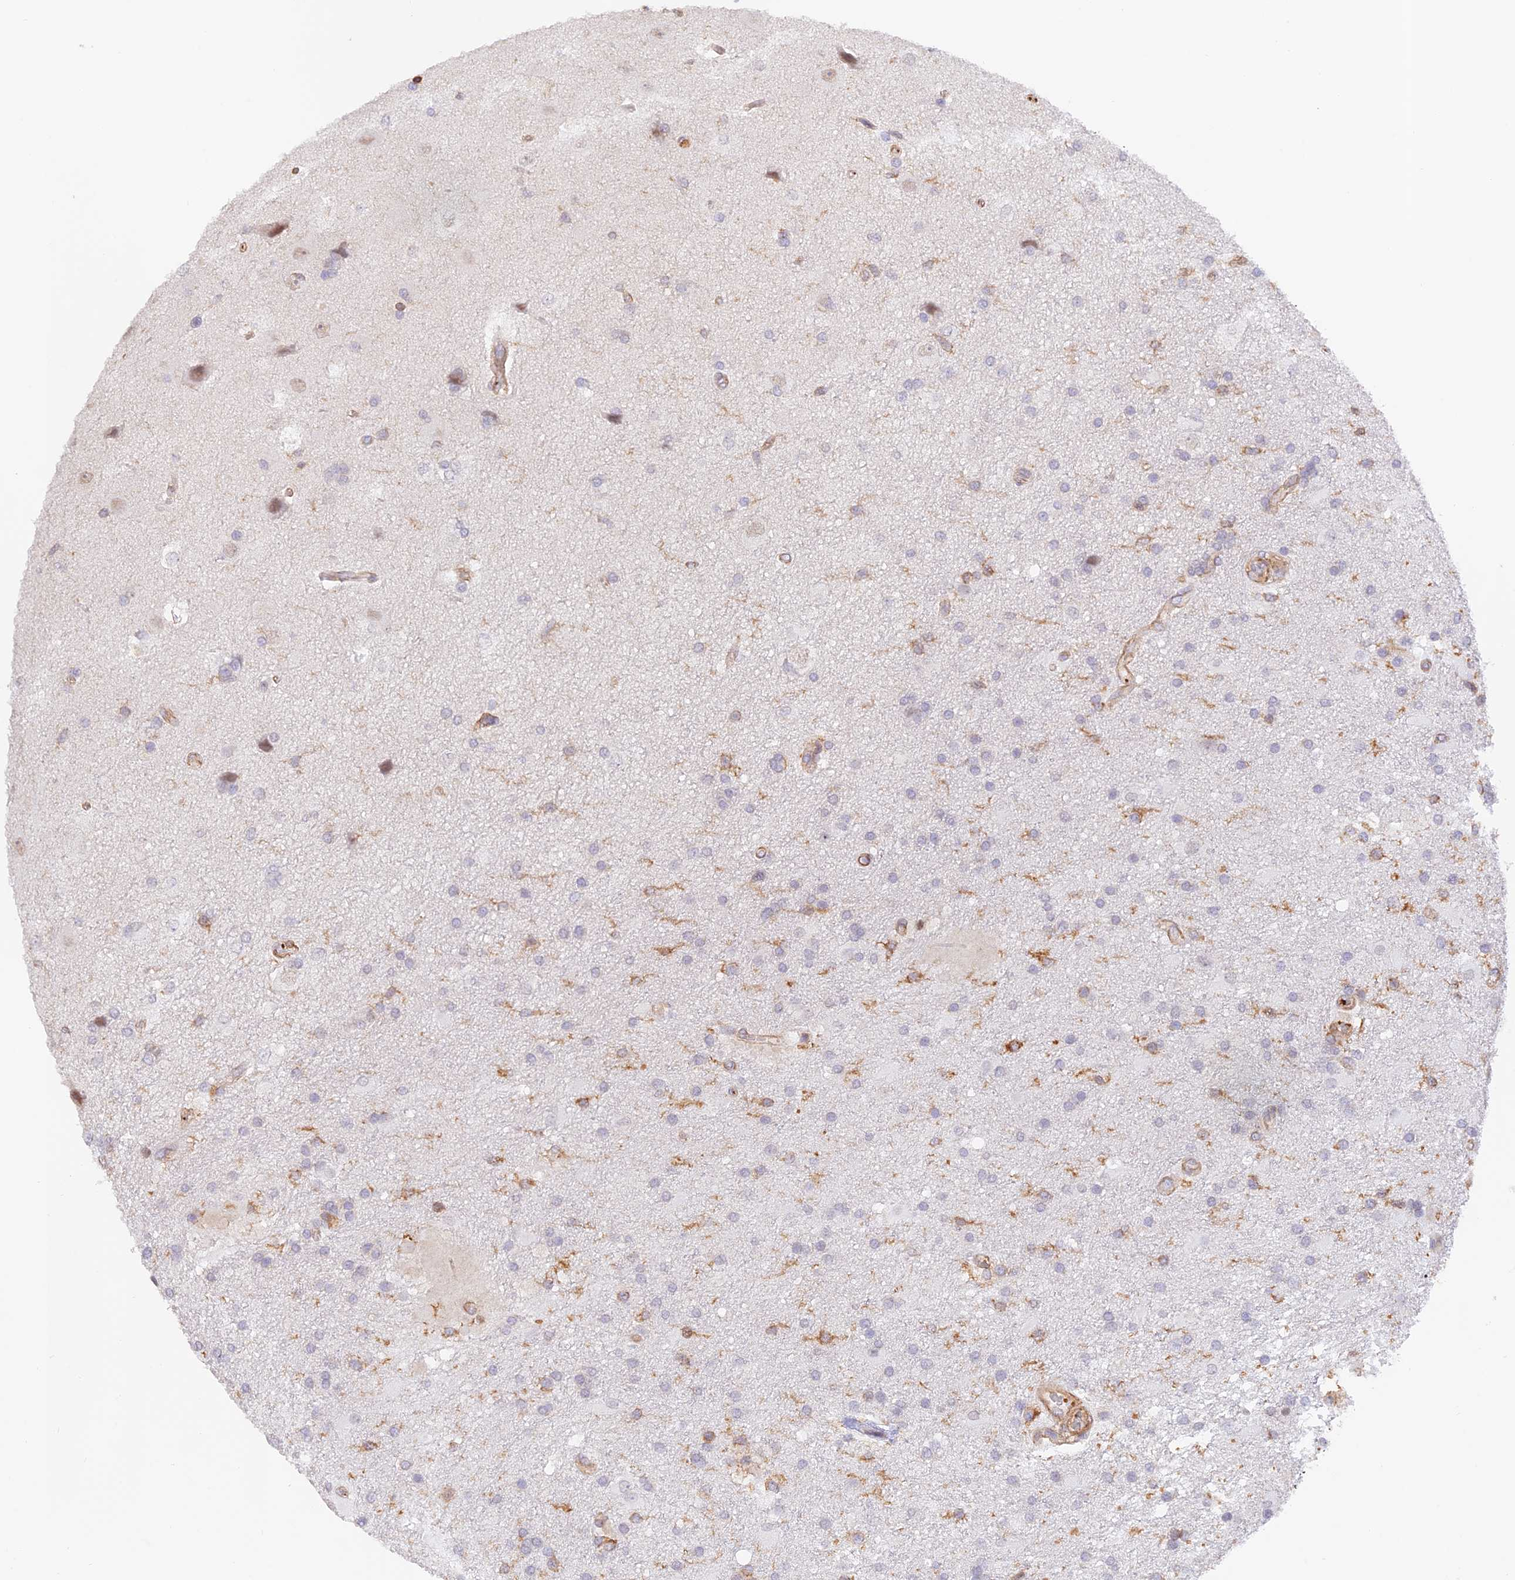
{"staining": {"intensity": "weak", "quantity": "<25%", "location": "cytoplasmic/membranous"}, "tissue": "glioma", "cell_type": "Tumor cells", "image_type": "cancer", "snomed": [{"axis": "morphology", "description": "Glioma, malignant, Low grade"}, {"axis": "topography", "description": "Brain"}], "caption": "Immunohistochemistry of glioma demonstrates no staining in tumor cells.", "gene": "DENND1C", "patient": {"sex": "male", "age": 66}}